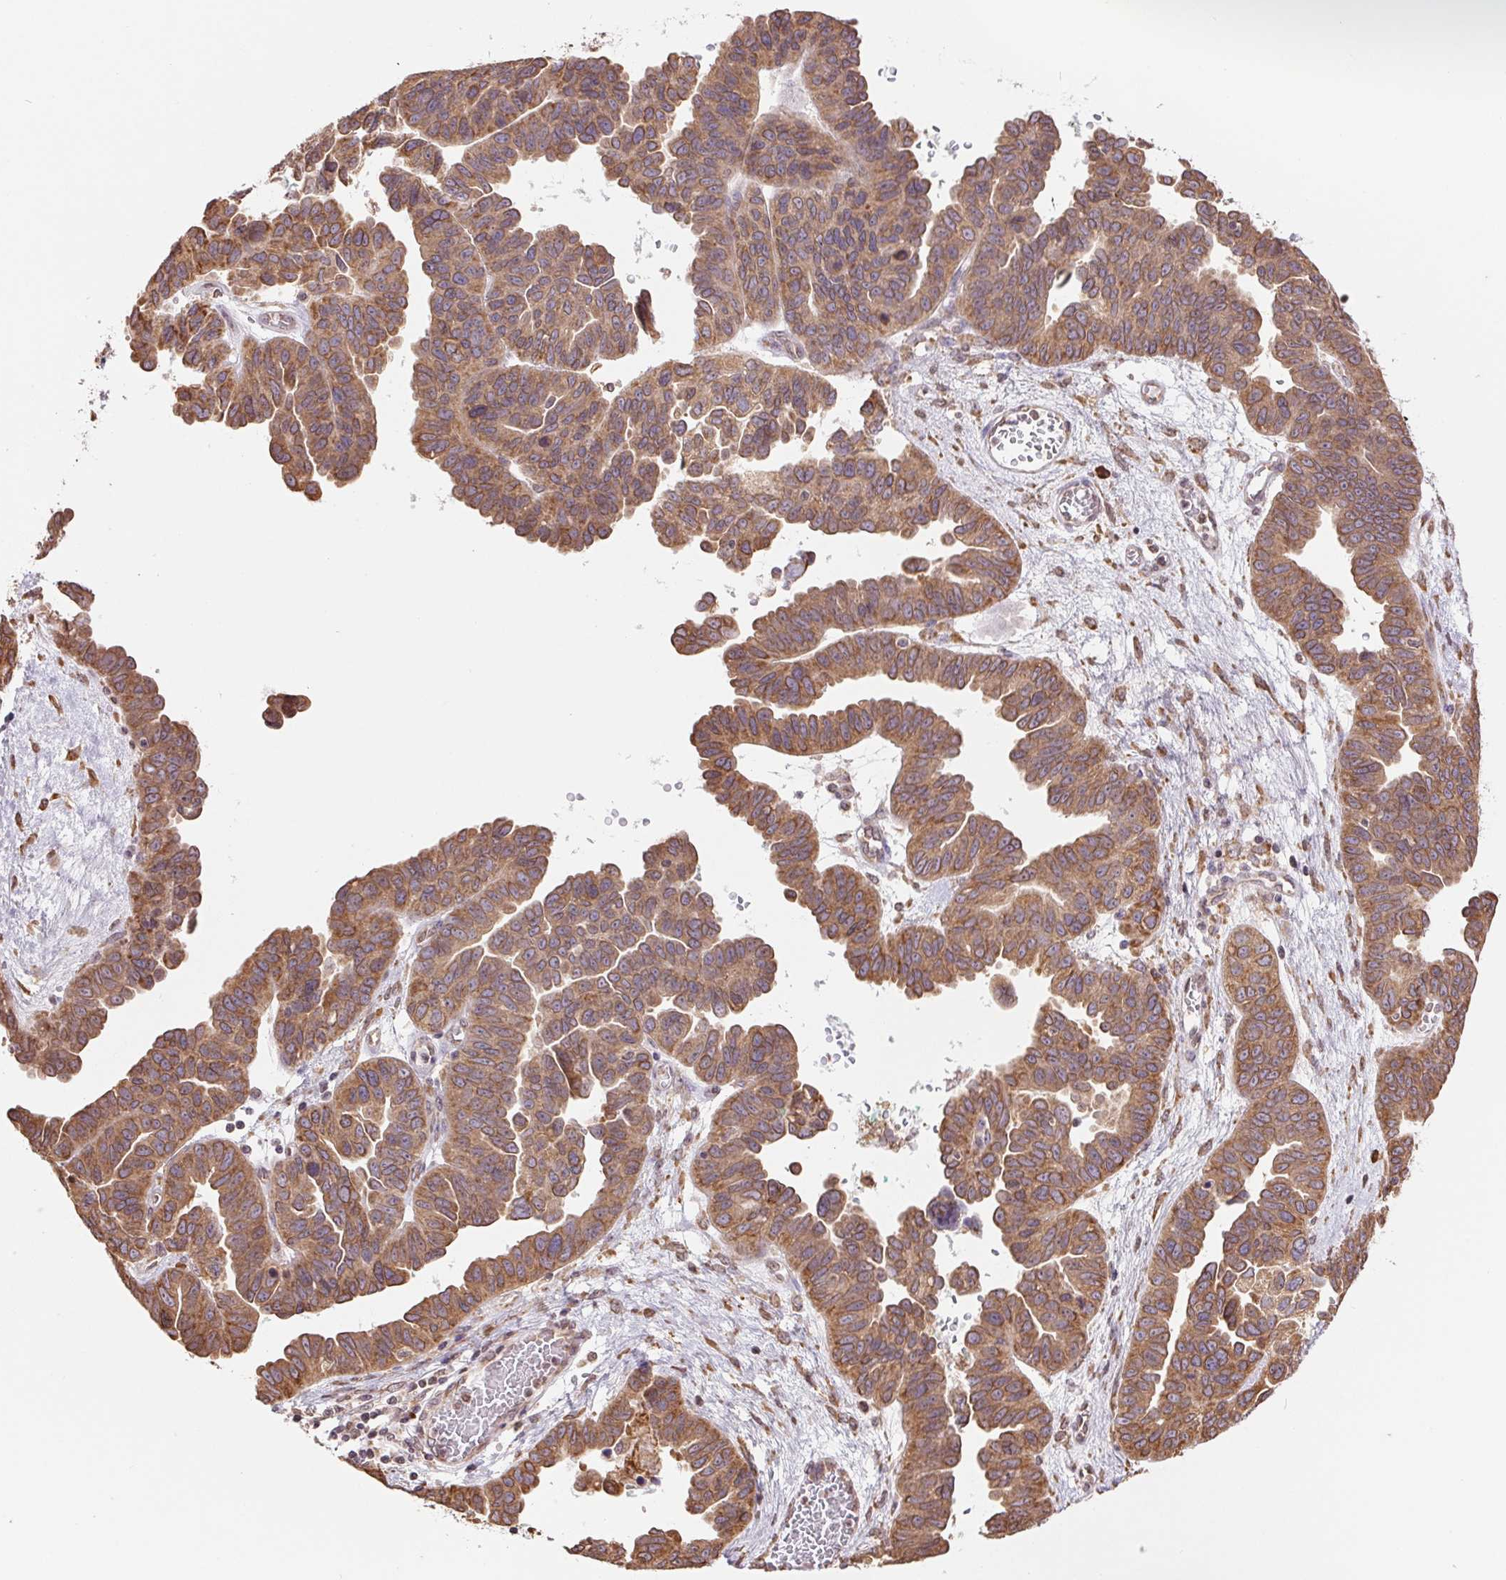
{"staining": {"intensity": "moderate", "quantity": ">75%", "location": "cytoplasmic/membranous"}, "tissue": "ovarian cancer", "cell_type": "Tumor cells", "image_type": "cancer", "snomed": [{"axis": "morphology", "description": "Cystadenocarcinoma, serous, NOS"}, {"axis": "topography", "description": "Ovary"}], "caption": "Protein staining demonstrates moderate cytoplasmic/membranous expression in about >75% of tumor cells in ovarian cancer (serous cystadenocarcinoma). The staining was performed using DAB, with brown indicating positive protein expression. Nuclei are stained blue with hematoxylin.", "gene": "RPN1", "patient": {"sex": "female", "age": 64}}